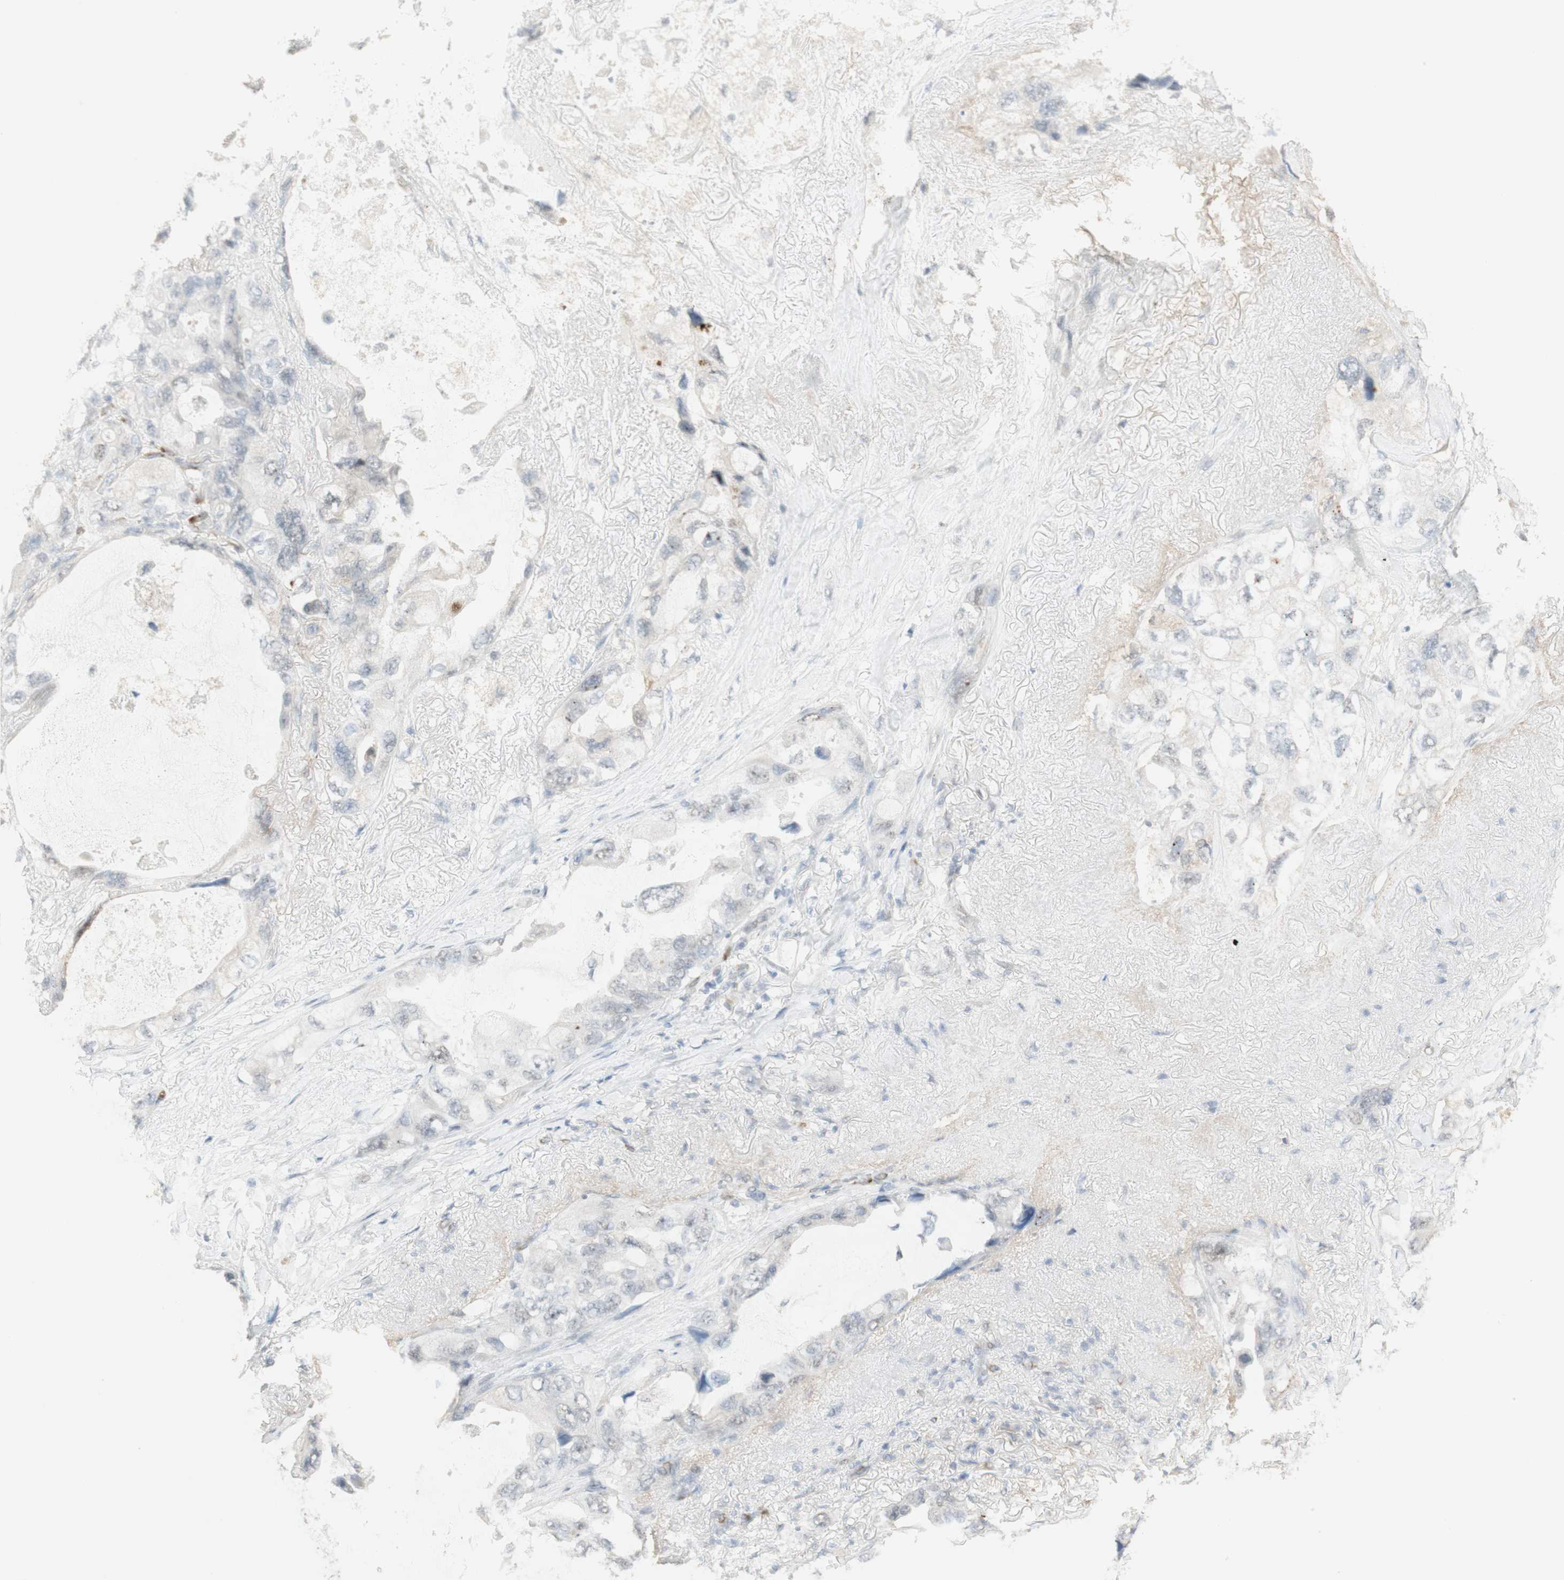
{"staining": {"intensity": "negative", "quantity": "none", "location": "none"}, "tissue": "lung cancer", "cell_type": "Tumor cells", "image_type": "cancer", "snomed": [{"axis": "morphology", "description": "Squamous cell carcinoma, NOS"}, {"axis": "topography", "description": "Lung"}], "caption": "Tumor cells show no significant protein positivity in lung cancer (squamous cell carcinoma).", "gene": "MUC3A", "patient": {"sex": "female", "age": 73}}